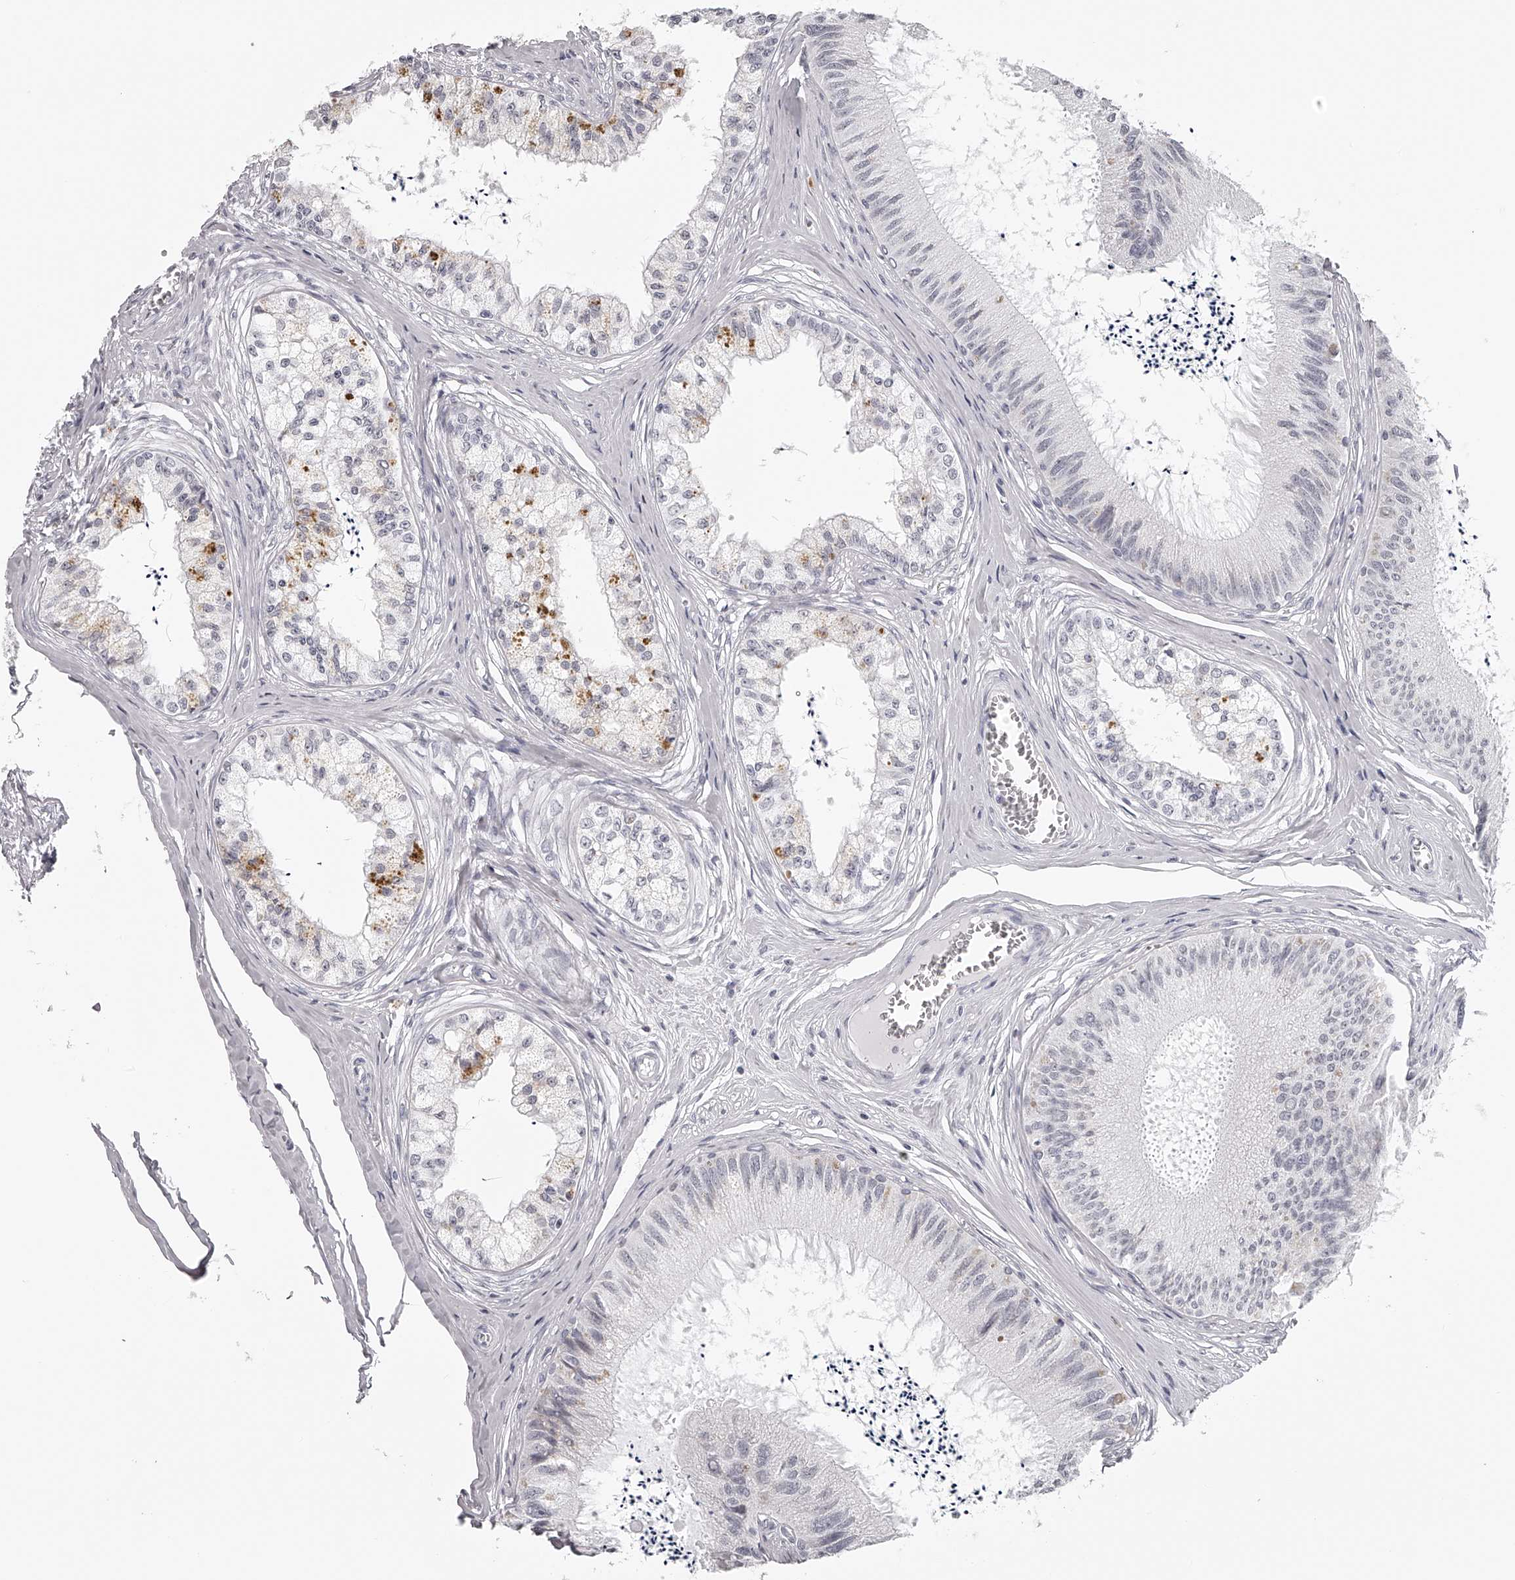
{"staining": {"intensity": "weak", "quantity": "25%-75%", "location": "cytoplasmic/membranous,nuclear"}, "tissue": "epididymis", "cell_type": "Glandular cells", "image_type": "normal", "snomed": [{"axis": "morphology", "description": "Normal tissue, NOS"}, {"axis": "topography", "description": "Epididymis"}], "caption": "IHC photomicrograph of normal epididymis stained for a protein (brown), which demonstrates low levels of weak cytoplasmic/membranous,nuclear expression in about 25%-75% of glandular cells.", "gene": "SEC11C", "patient": {"sex": "male", "age": 79}}